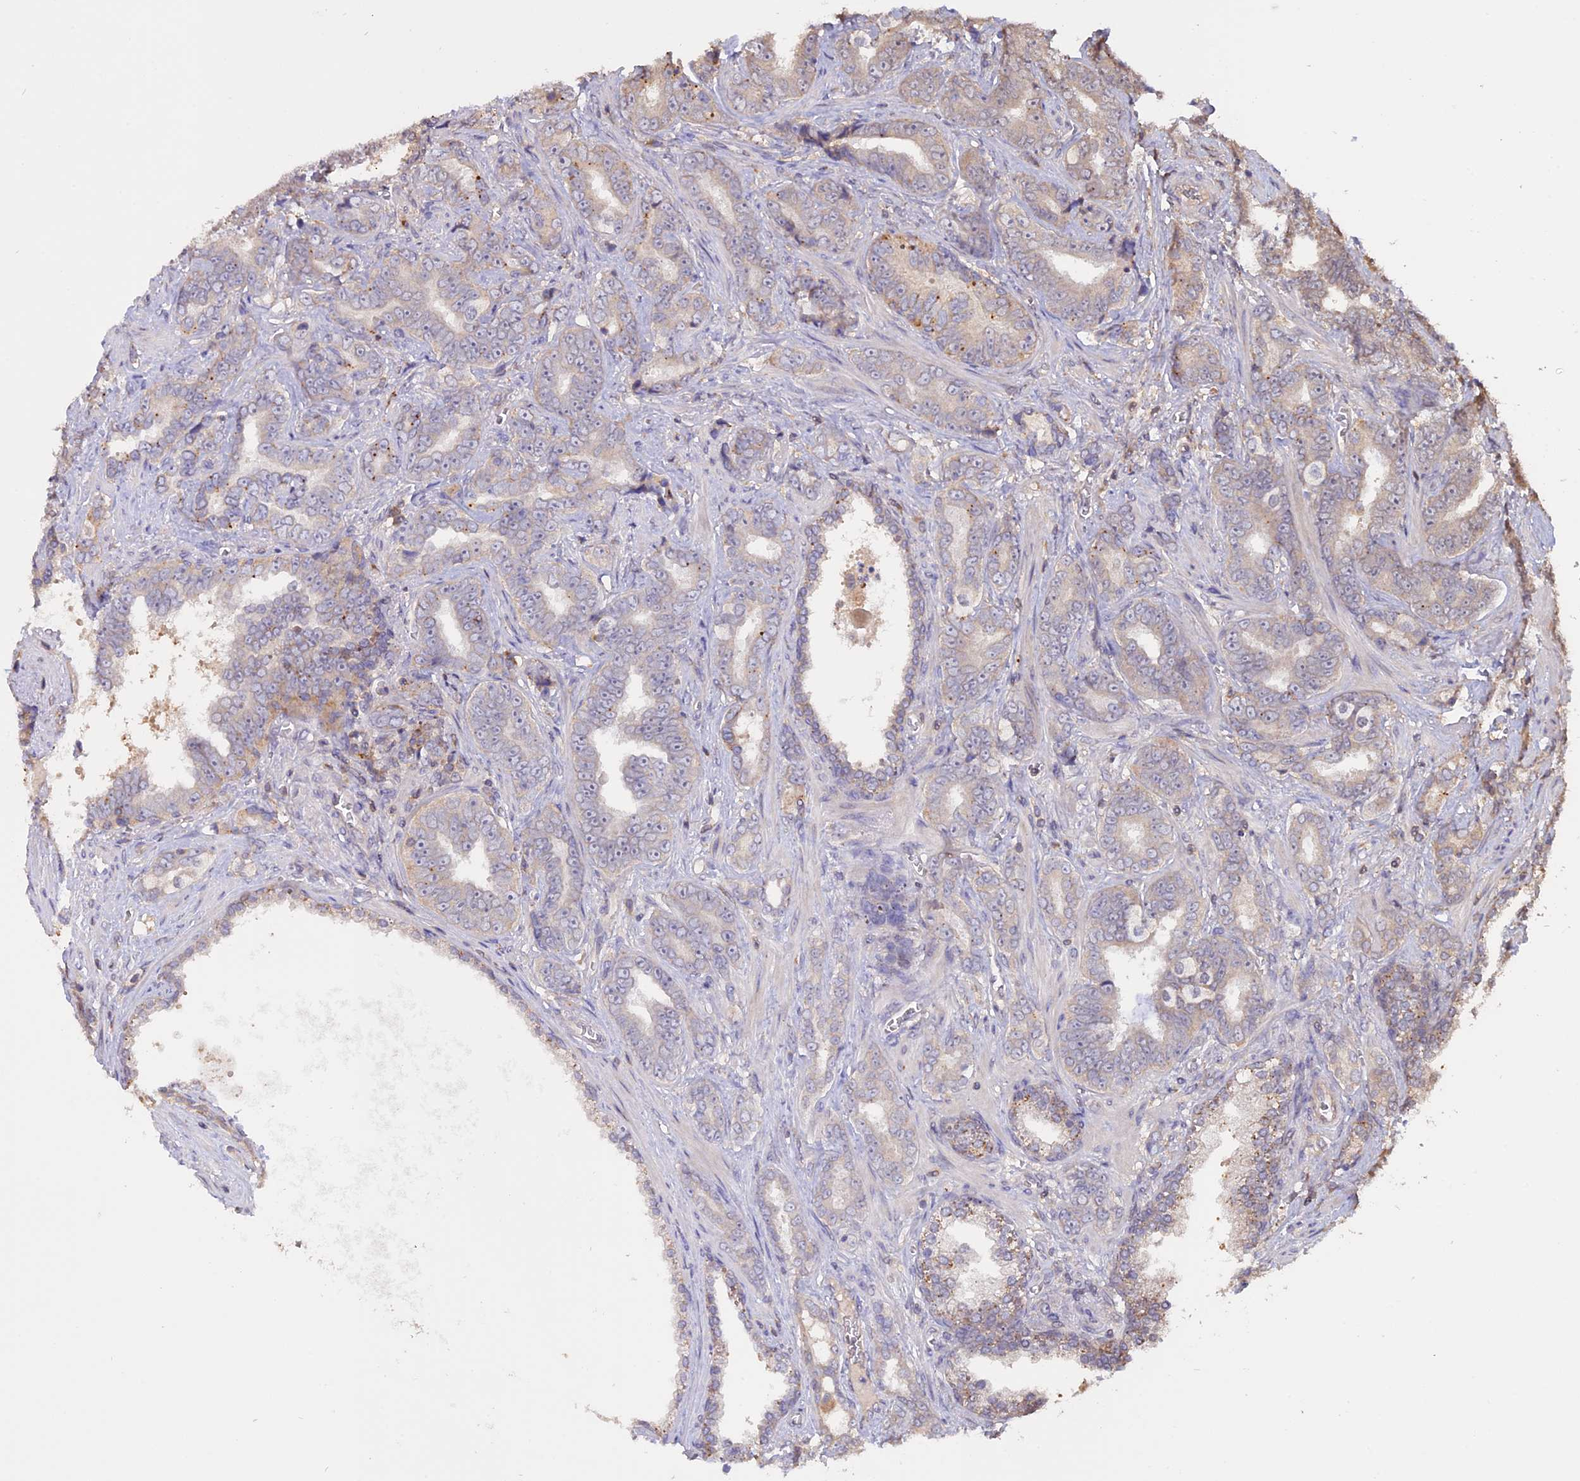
{"staining": {"intensity": "moderate", "quantity": "<25%", "location": "cytoplasmic/membranous"}, "tissue": "prostate cancer", "cell_type": "Tumor cells", "image_type": "cancer", "snomed": [{"axis": "morphology", "description": "Adenocarcinoma, High grade"}, {"axis": "topography", "description": "Prostate"}], "caption": "DAB immunohistochemical staining of prostate cancer (adenocarcinoma (high-grade)) shows moderate cytoplasmic/membranous protein staining in approximately <25% of tumor cells. The protein of interest is shown in brown color, while the nuclei are stained blue.", "gene": "CARMIL2", "patient": {"sex": "male", "age": 67}}